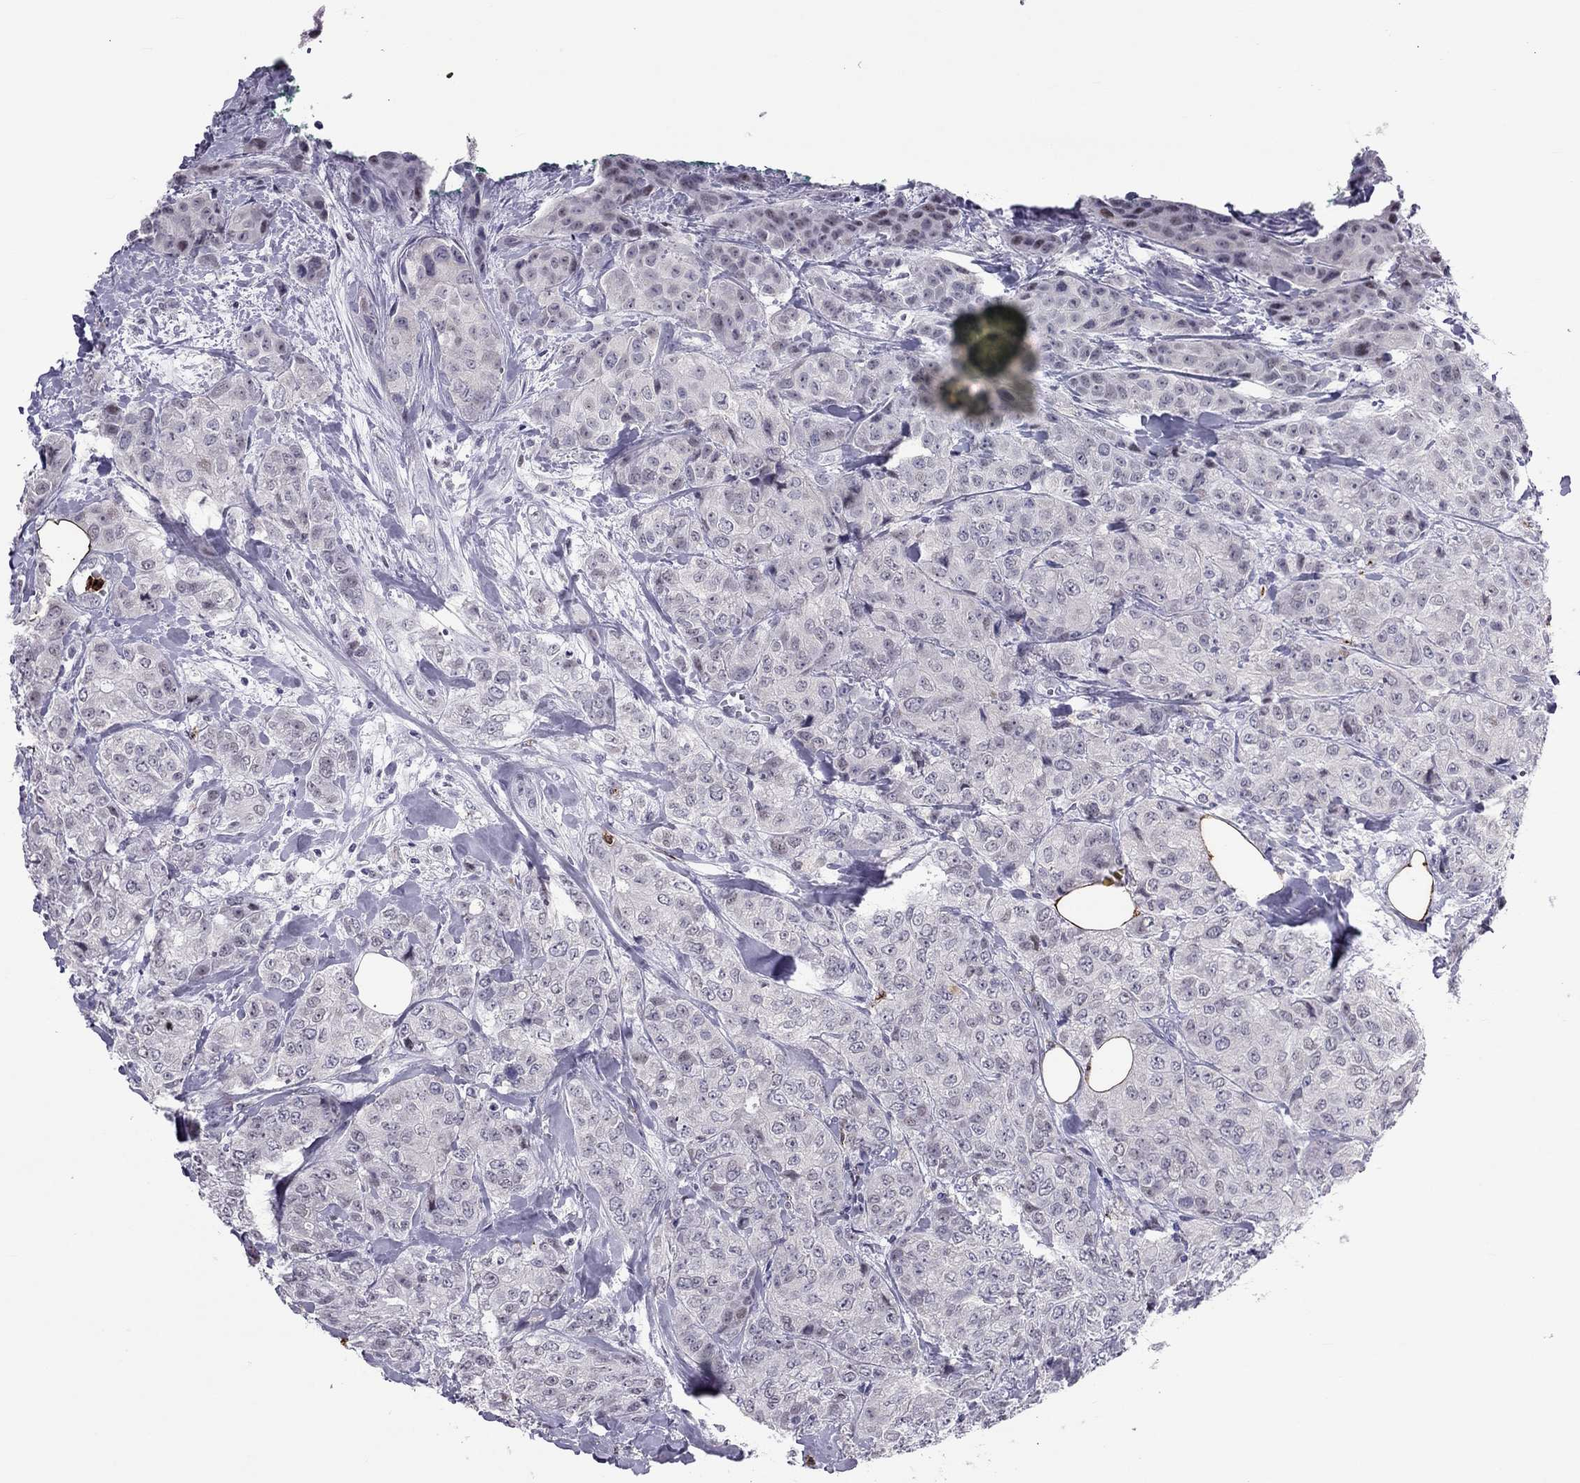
{"staining": {"intensity": "negative", "quantity": "none", "location": "none"}, "tissue": "breast cancer", "cell_type": "Tumor cells", "image_type": "cancer", "snomed": [{"axis": "morphology", "description": "Duct carcinoma"}, {"axis": "topography", "description": "Breast"}], "caption": "Immunohistochemistry (IHC) photomicrograph of infiltrating ductal carcinoma (breast) stained for a protein (brown), which exhibits no positivity in tumor cells. (DAB IHC visualized using brightfield microscopy, high magnification).", "gene": "CCL27", "patient": {"sex": "female", "age": 43}}